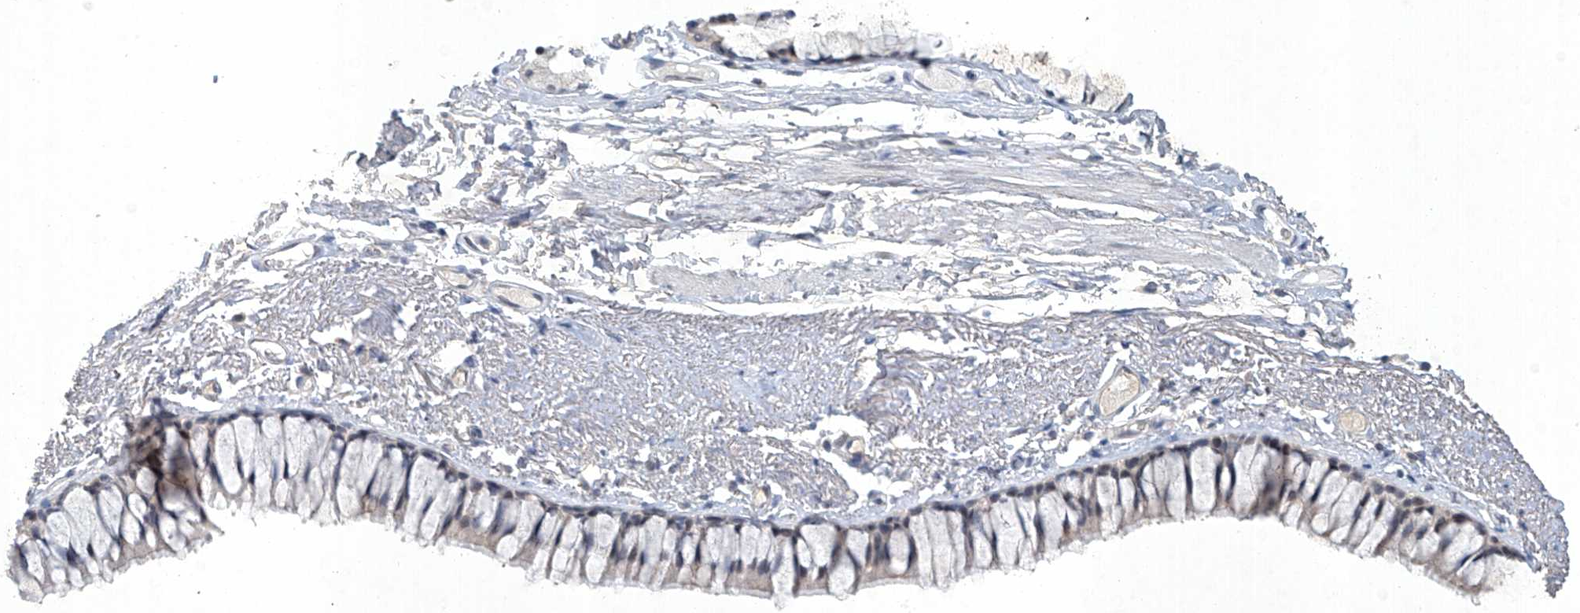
{"staining": {"intensity": "moderate", "quantity": "<25%", "location": "cytoplasmic/membranous,nuclear"}, "tissue": "bronchus", "cell_type": "Respiratory epithelial cells", "image_type": "normal", "snomed": [{"axis": "morphology", "description": "Normal tissue, NOS"}, {"axis": "topography", "description": "Cartilage tissue"}, {"axis": "topography", "description": "Bronchus"}], "caption": "Bronchus stained for a protein shows moderate cytoplasmic/membranous,nuclear positivity in respiratory epithelial cells. (Stains: DAB (3,3'-diaminobenzidine) in brown, nuclei in blue, Microscopy: brightfield microscopy at high magnification).", "gene": "TAF8", "patient": {"sex": "female", "age": 73}}